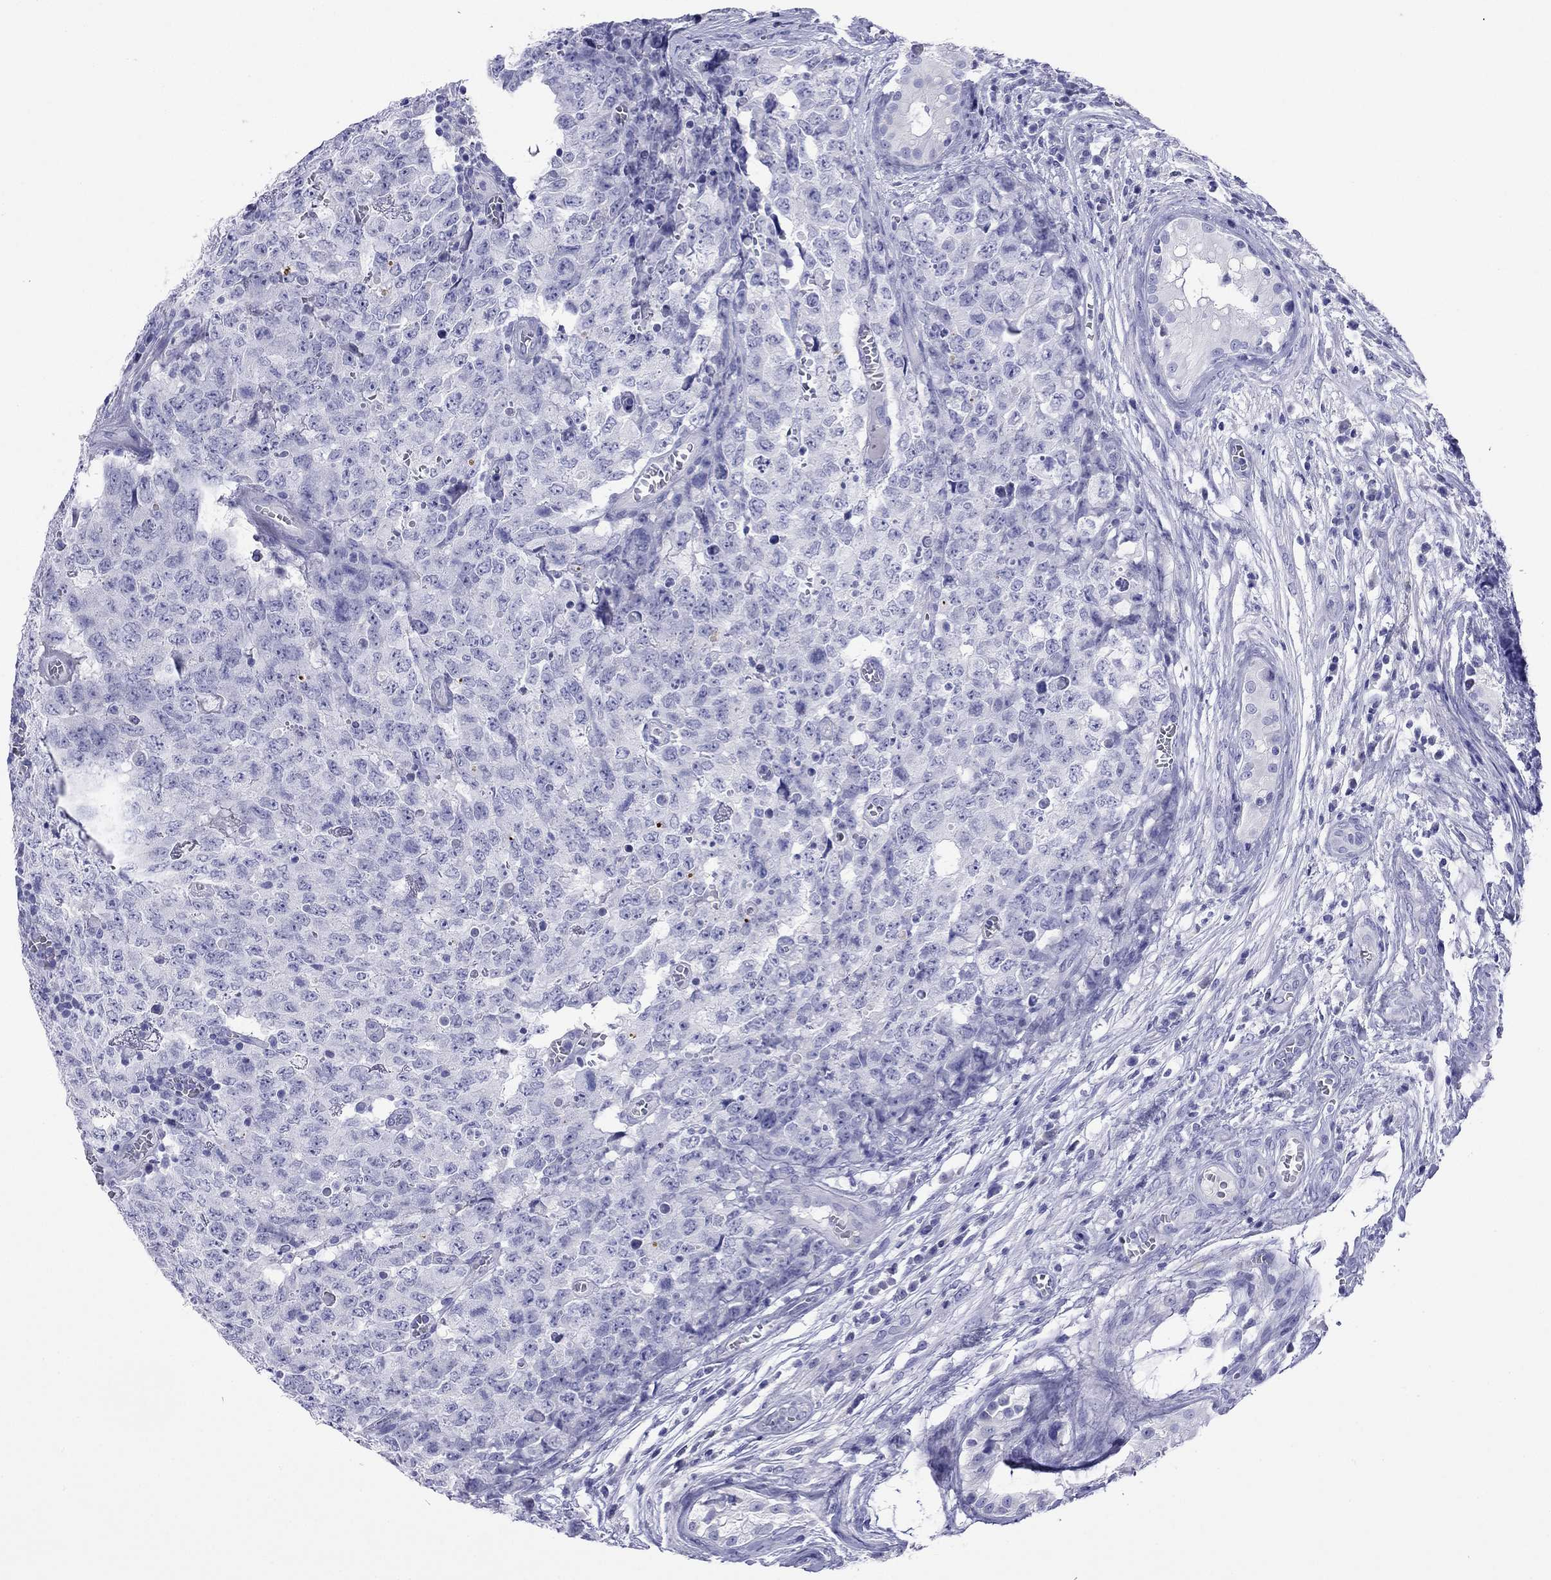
{"staining": {"intensity": "negative", "quantity": "none", "location": "none"}, "tissue": "testis cancer", "cell_type": "Tumor cells", "image_type": "cancer", "snomed": [{"axis": "morphology", "description": "Carcinoma, Embryonal, NOS"}, {"axis": "topography", "description": "Testis"}], "caption": "Micrograph shows no significant protein positivity in tumor cells of testis embryonal carcinoma. Brightfield microscopy of immunohistochemistry (IHC) stained with DAB (3,3'-diaminobenzidine) (brown) and hematoxylin (blue), captured at high magnification.", "gene": "FIGLA", "patient": {"sex": "male", "age": 23}}